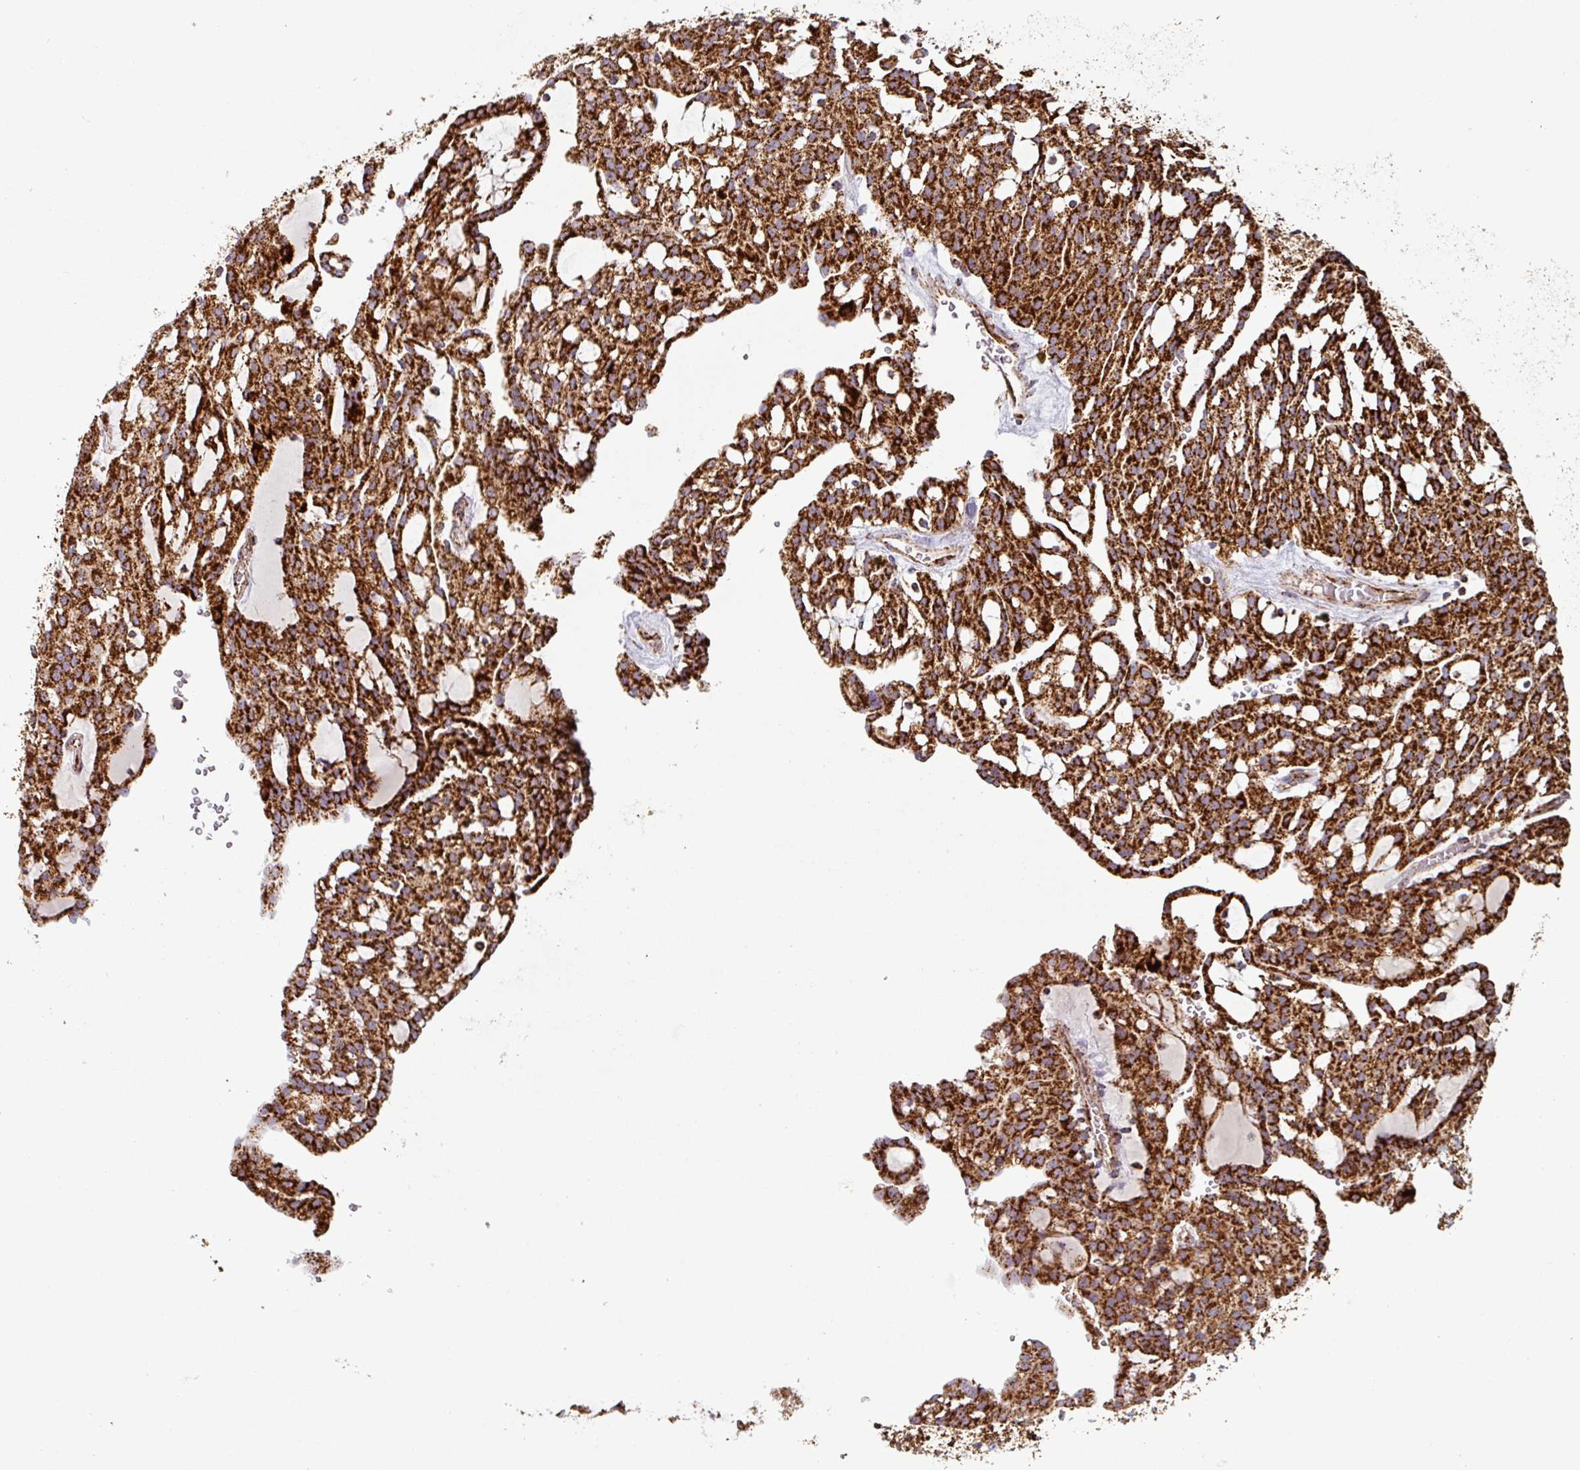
{"staining": {"intensity": "strong", "quantity": ">75%", "location": "cytoplasmic/membranous"}, "tissue": "renal cancer", "cell_type": "Tumor cells", "image_type": "cancer", "snomed": [{"axis": "morphology", "description": "Adenocarcinoma, NOS"}, {"axis": "topography", "description": "Kidney"}], "caption": "Protein staining of adenocarcinoma (renal) tissue displays strong cytoplasmic/membranous expression in about >75% of tumor cells.", "gene": "TRAP1", "patient": {"sex": "male", "age": 63}}